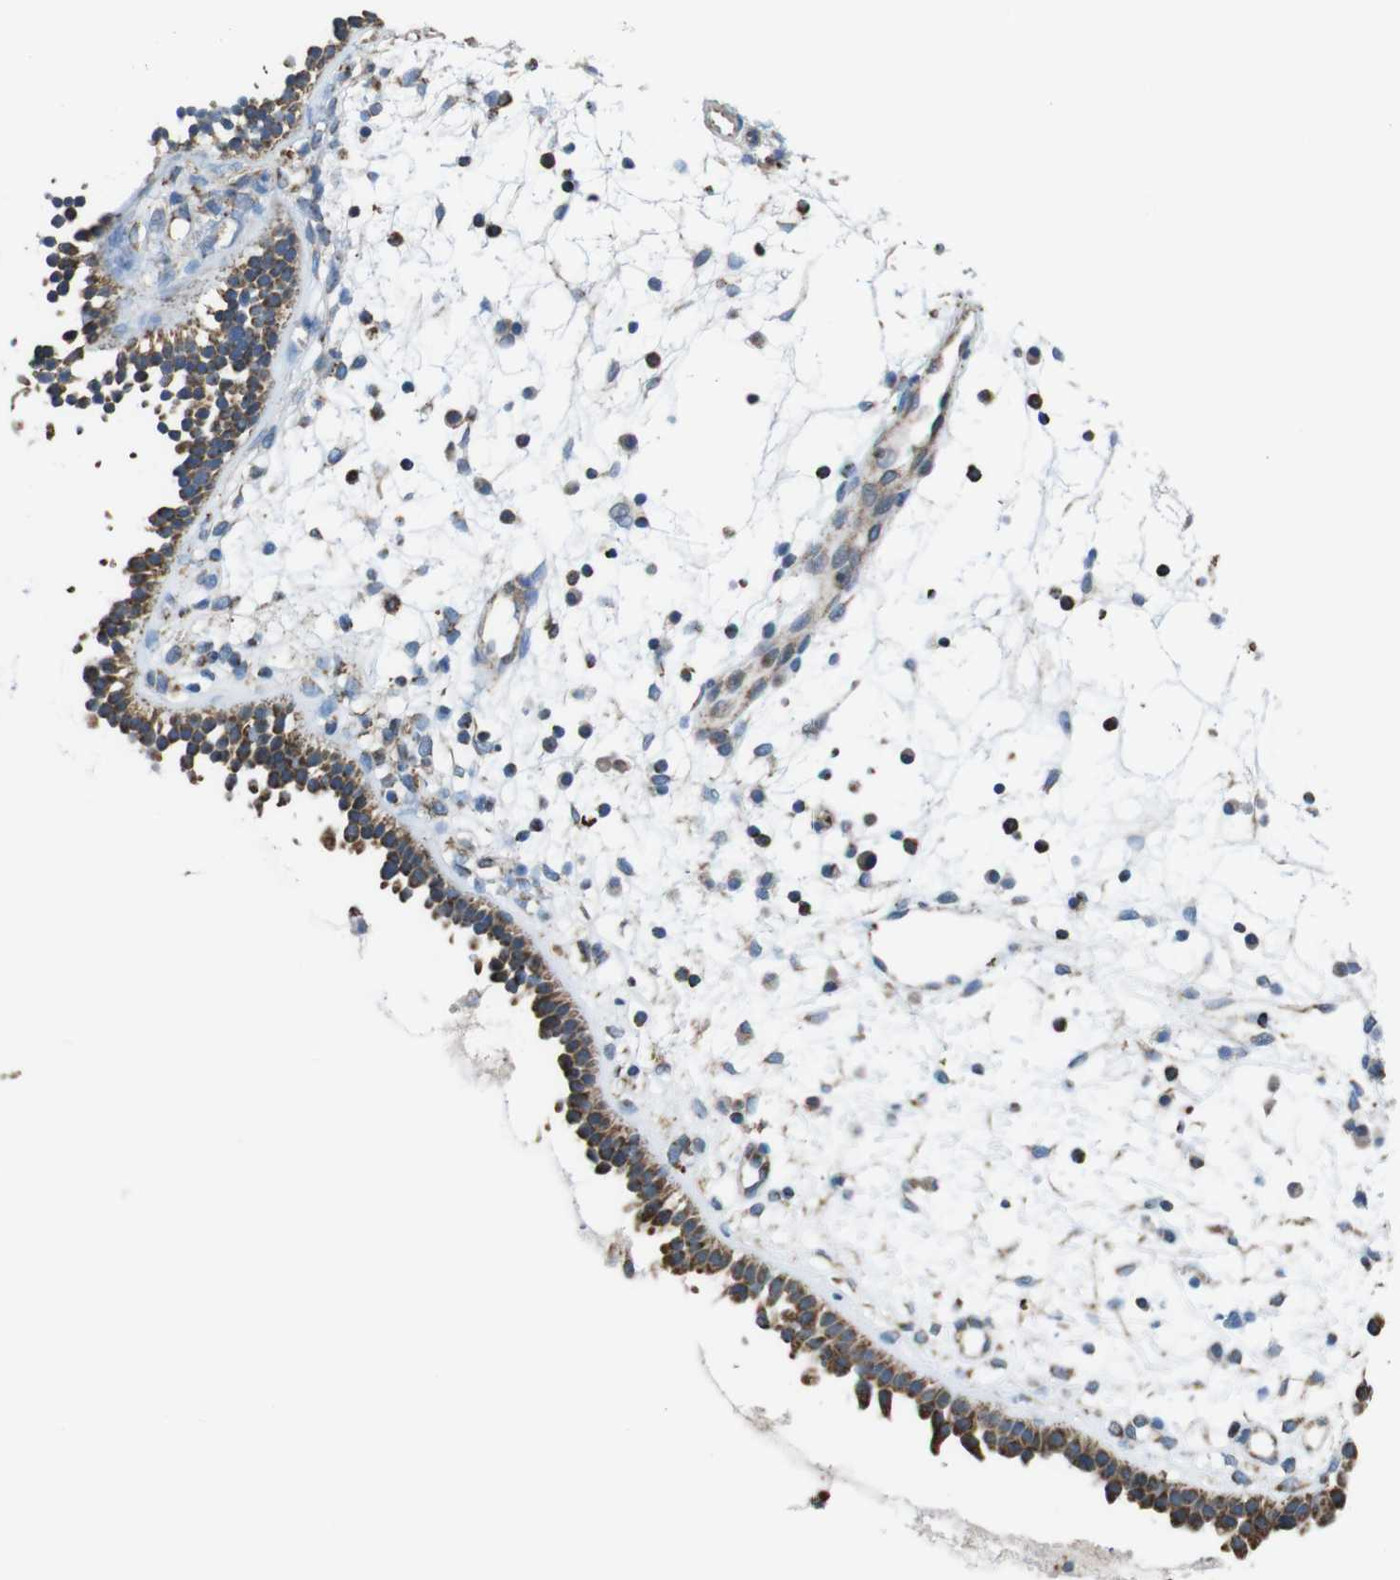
{"staining": {"intensity": "strong", "quantity": ">75%", "location": "cytoplasmic/membranous"}, "tissue": "nasopharynx", "cell_type": "Respiratory epithelial cells", "image_type": "normal", "snomed": [{"axis": "morphology", "description": "Normal tissue, NOS"}, {"axis": "topography", "description": "Nasopharynx"}], "caption": "Brown immunohistochemical staining in benign human nasopharynx exhibits strong cytoplasmic/membranous expression in about >75% of respiratory epithelial cells.", "gene": "GRIK1", "patient": {"sex": "male", "age": 21}}